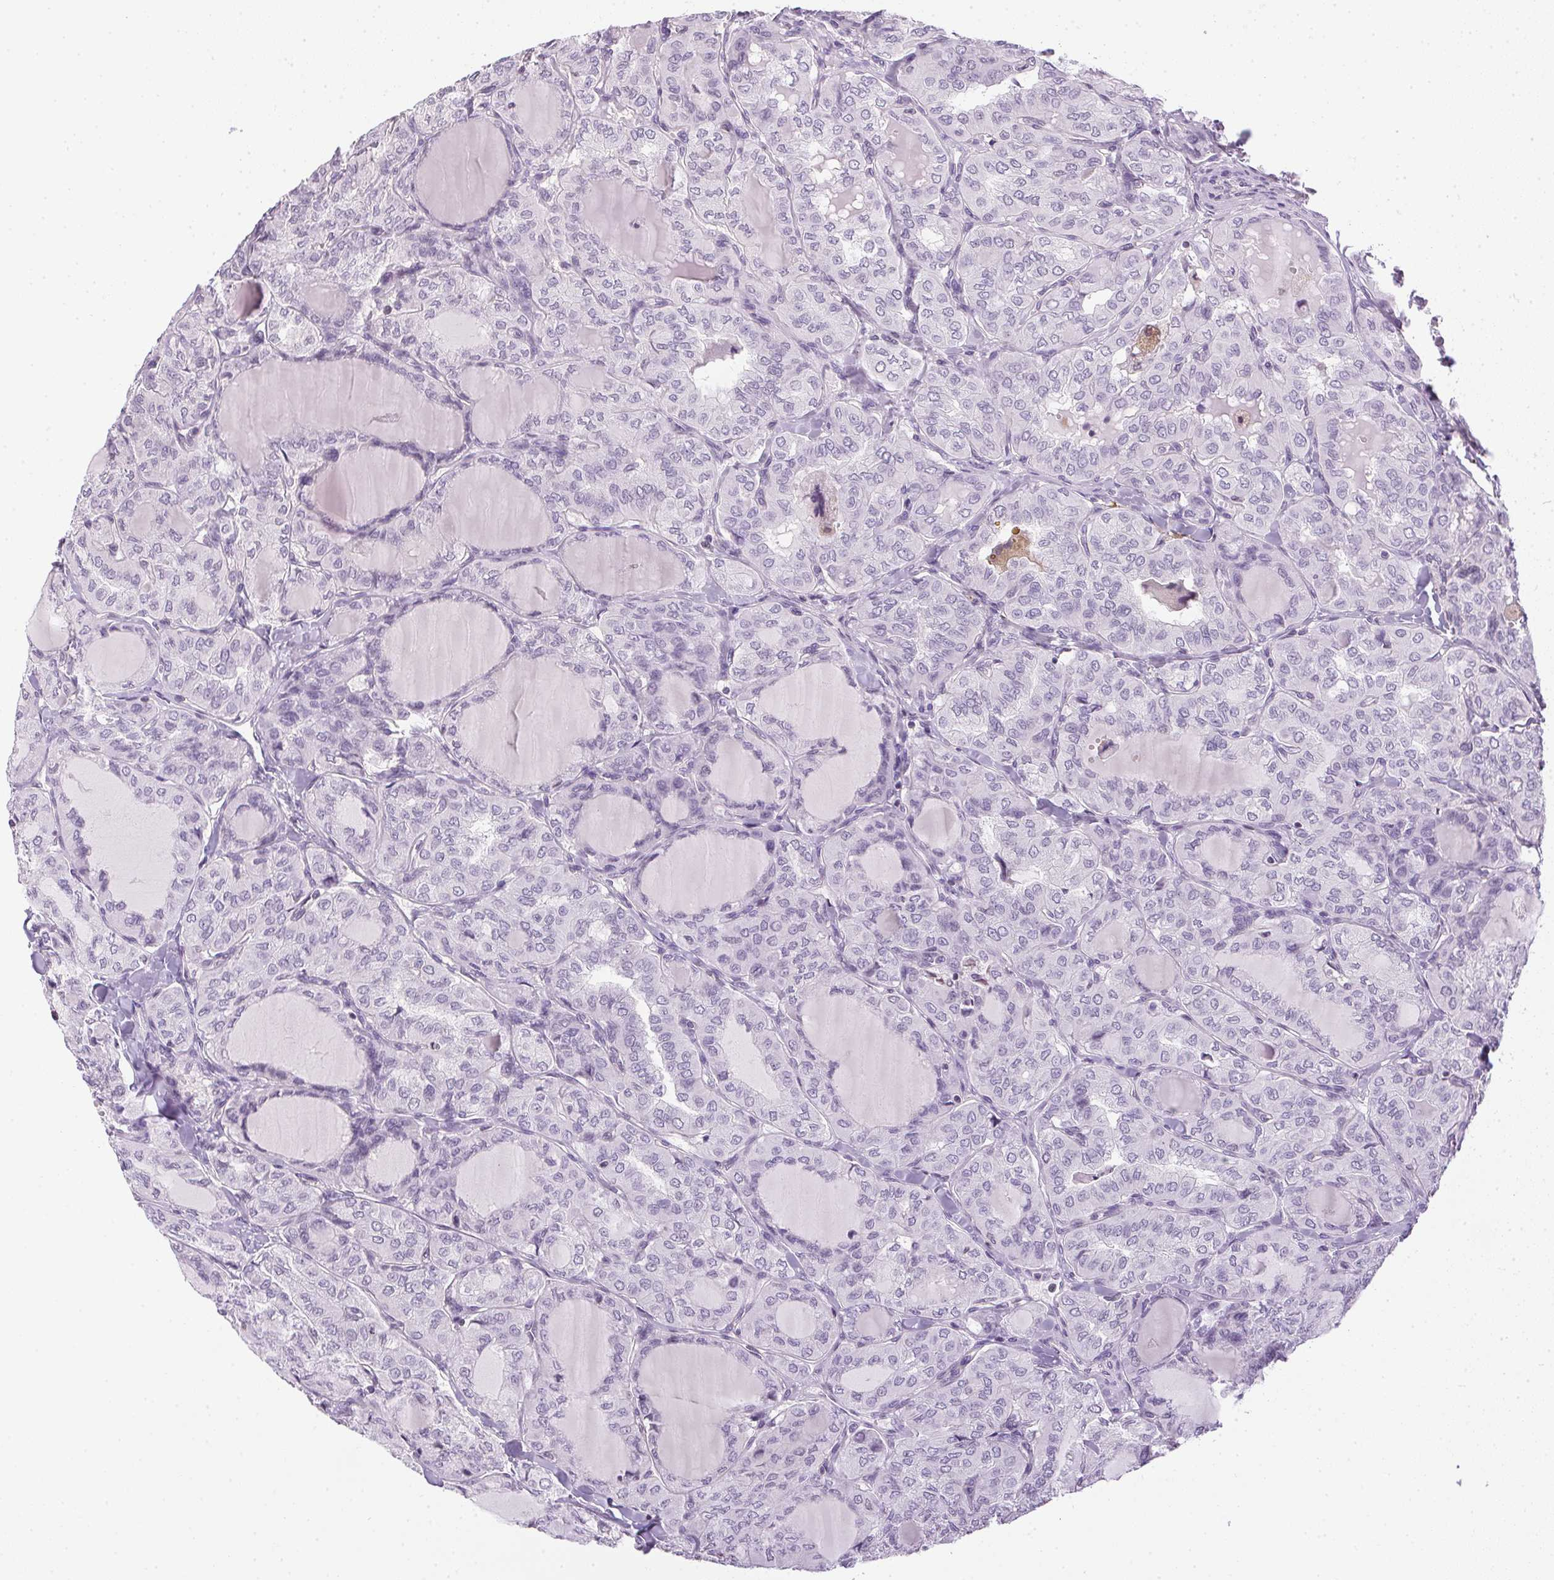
{"staining": {"intensity": "negative", "quantity": "none", "location": "none"}, "tissue": "thyroid cancer", "cell_type": "Tumor cells", "image_type": "cancer", "snomed": [{"axis": "morphology", "description": "Papillary adenocarcinoma, NOS"}, {"axis": "topography", "description": "Thyroid gland"}], "caption": "Thyroid cancer was stained to show a protein in brown. There is no significant expression in tumor cells.", "gene": "PRL", "patient": {"sex": "male", "age": 20}}